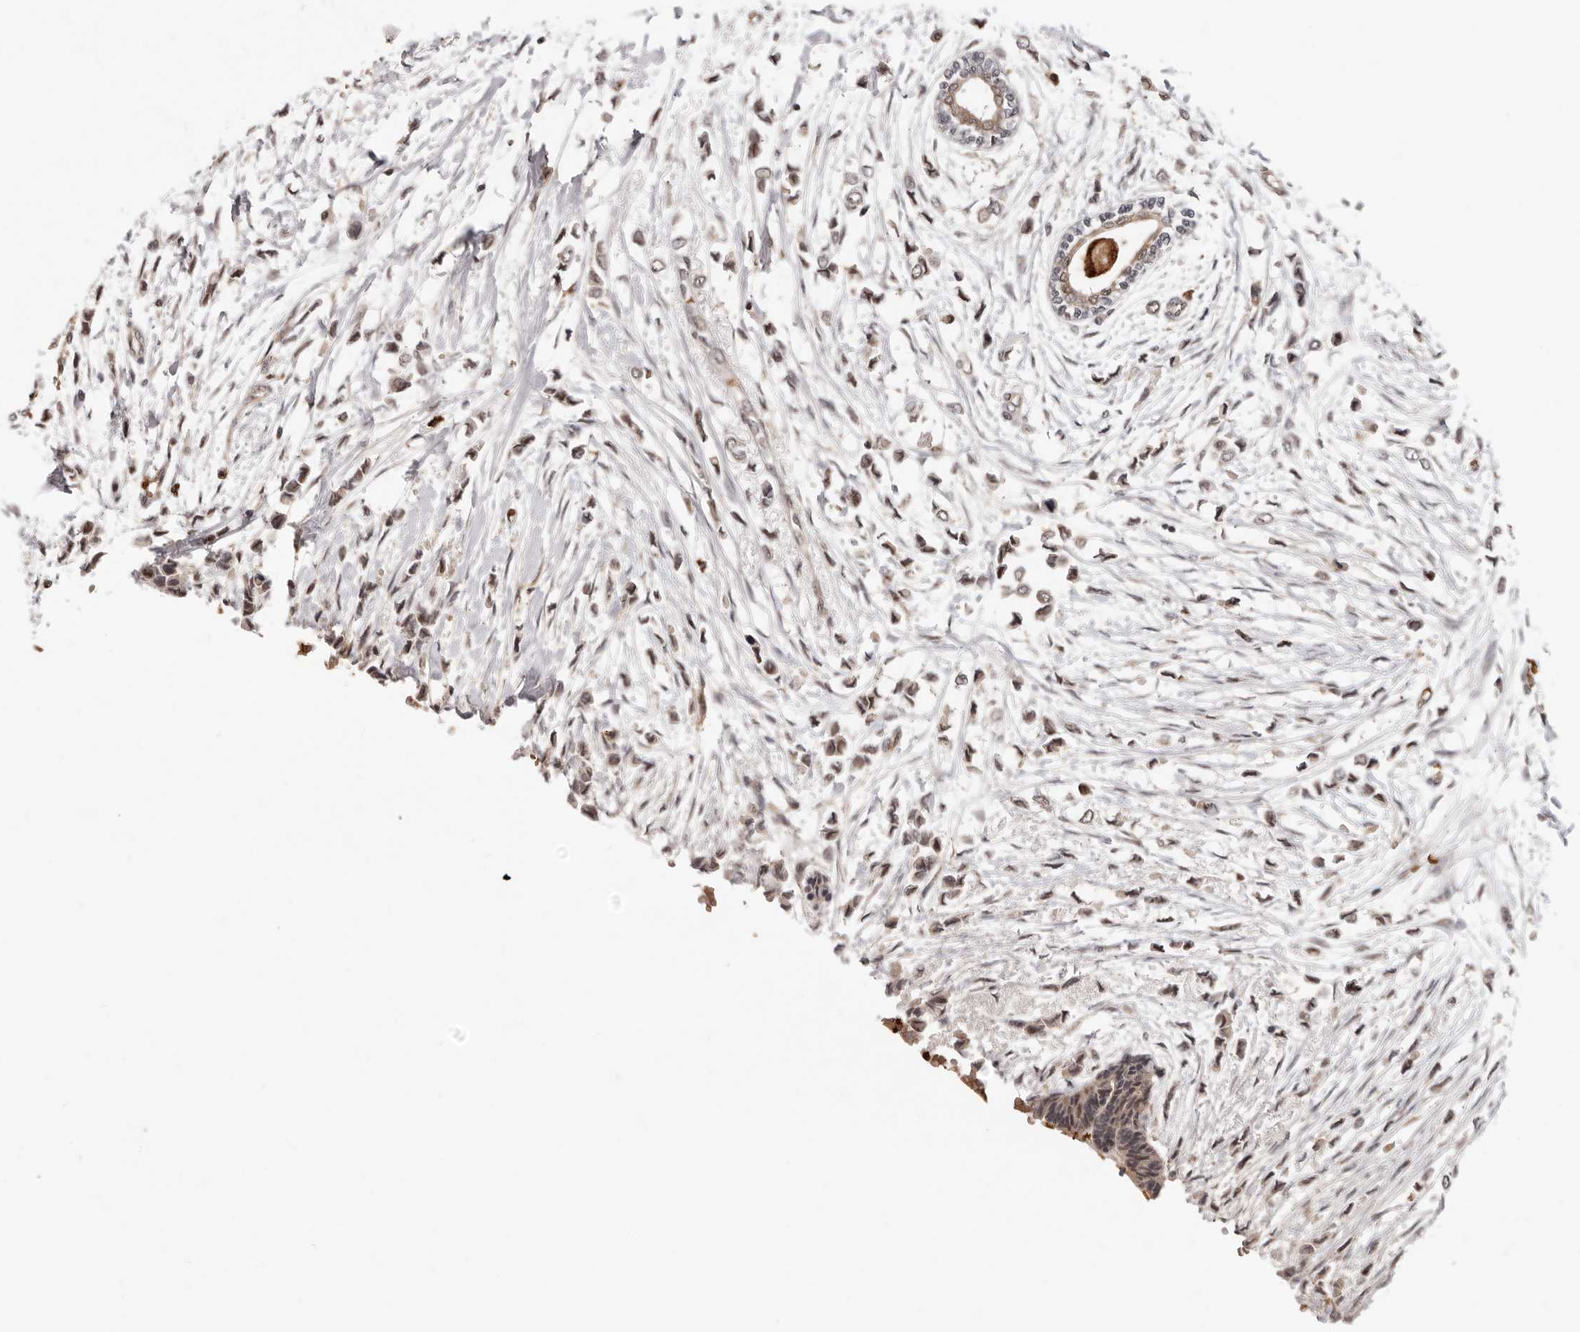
{"staining": {"intensity": "weak", "quantity": "25%-75%", "location": "cytoplasmic/membranous,nuclear"}, "tissue": "breast cancer", "cell_type": "Tumor cells", "image_type": "cancer", "snomed": [{"axis": "morphology", "description": "Lobular carcinoma"}, {"axis": "topography", "description": "Breast"}], "caption": "This micrograph shows immunohistochemistry (IHC) staining of breast cancer (lobular carcinoma), with low weak cytoplasmic/membranous and nuclear expression in about 25%-75% of tumor cells.", "gene": "NCOA3", "patient": {"sex": "female", "age": 51}}